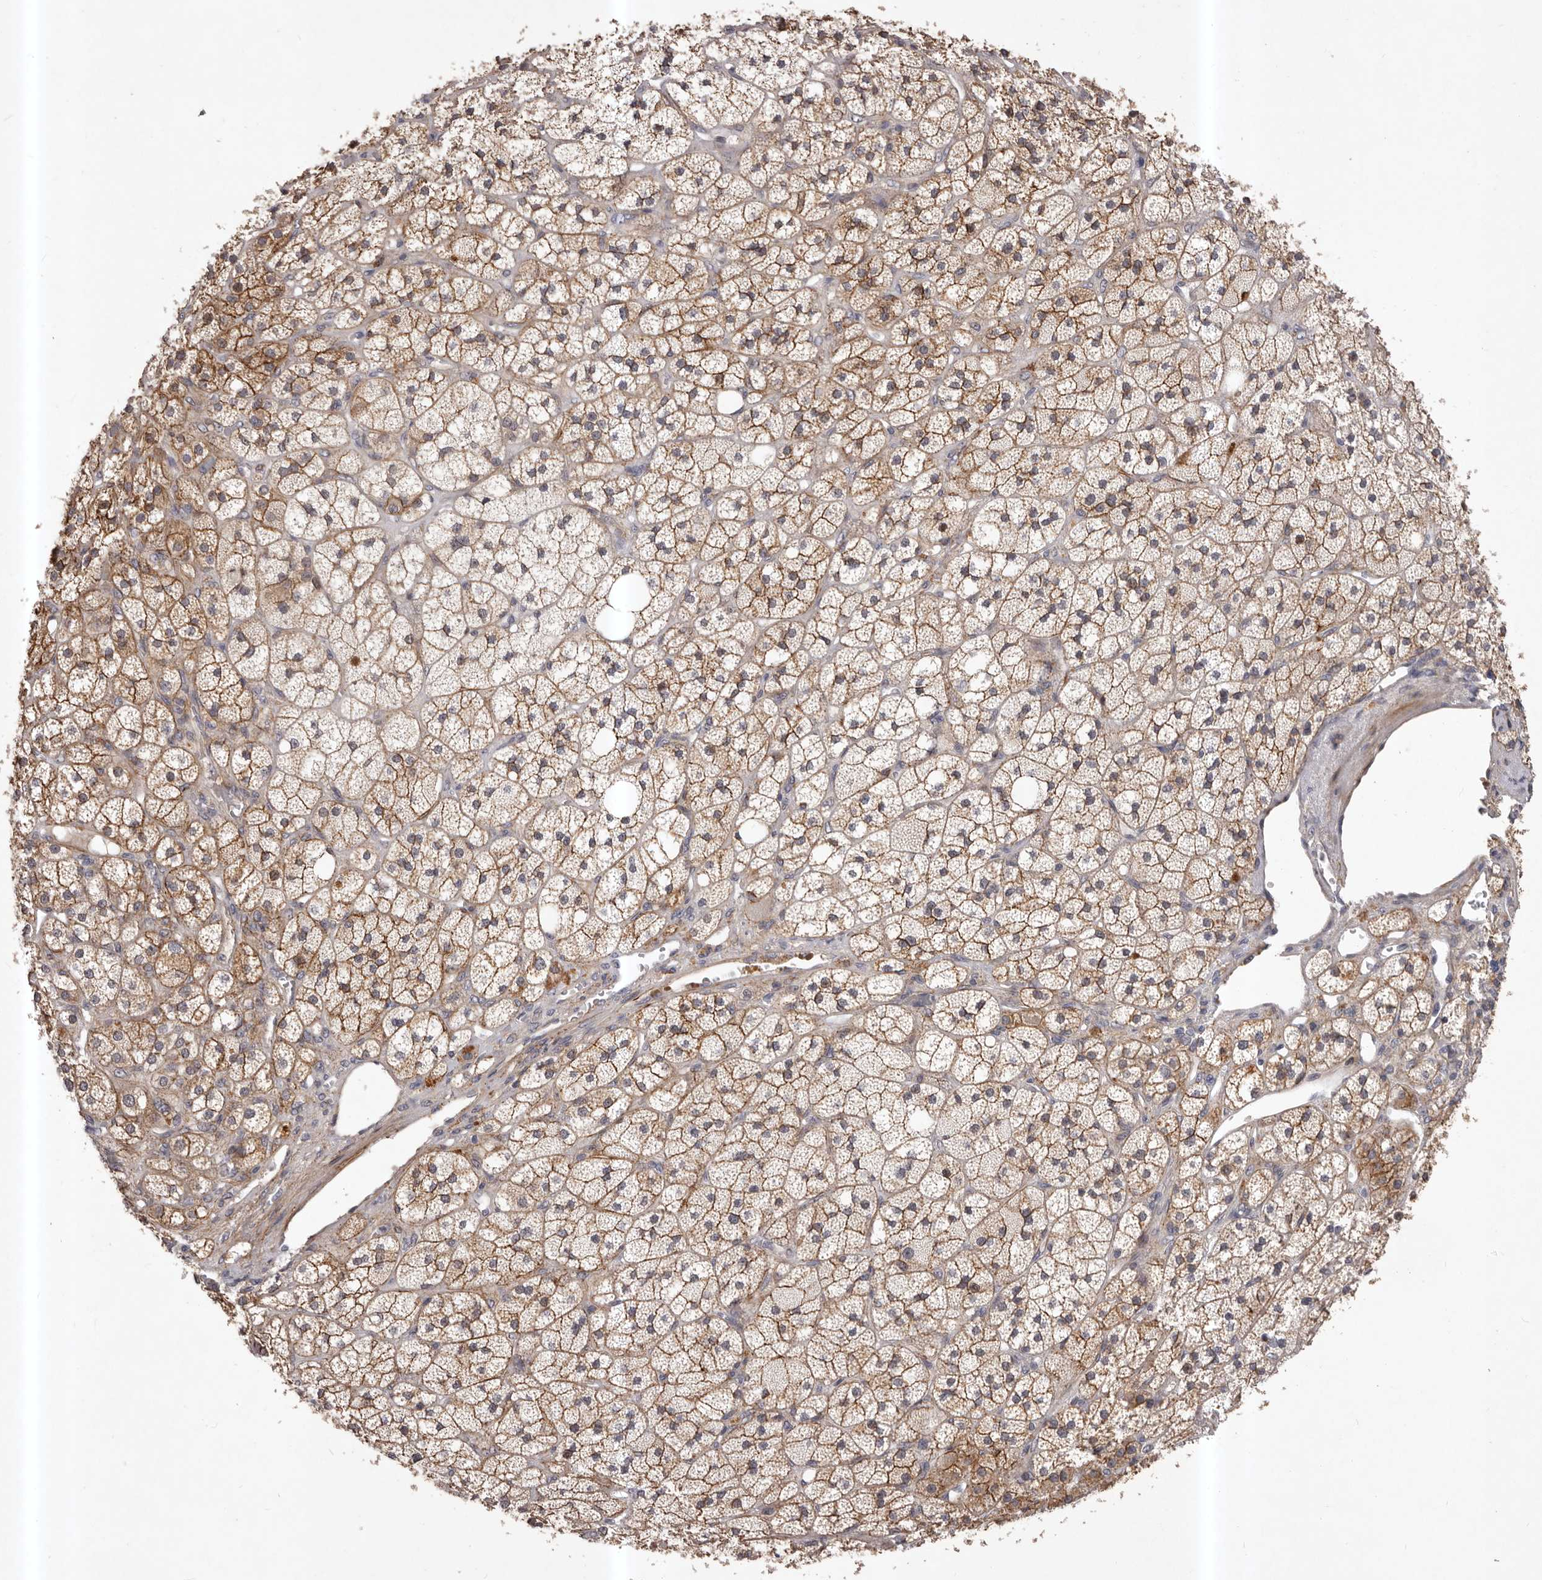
{"staining": {"intensity": "moderate", "quantity": ">75%", "location": "cytoplasmic/membranous"}, "tissue": "adrenal gland", "cell_type": "Glandular cells", "image_type": "normal", "snomed": [{"axis": "morphology", "description": "Normal tissue, NOS"}, {"axis": "topography", "description": "Adrenal gland"}], "caption": "Moderate cytoplasmic/membranous staining for a protein is identified in about >75% of glandular cells of normal adrenal gland using IHC.", "gene": "HBS1L", "patient": {"sex": "male", "age": 61}}